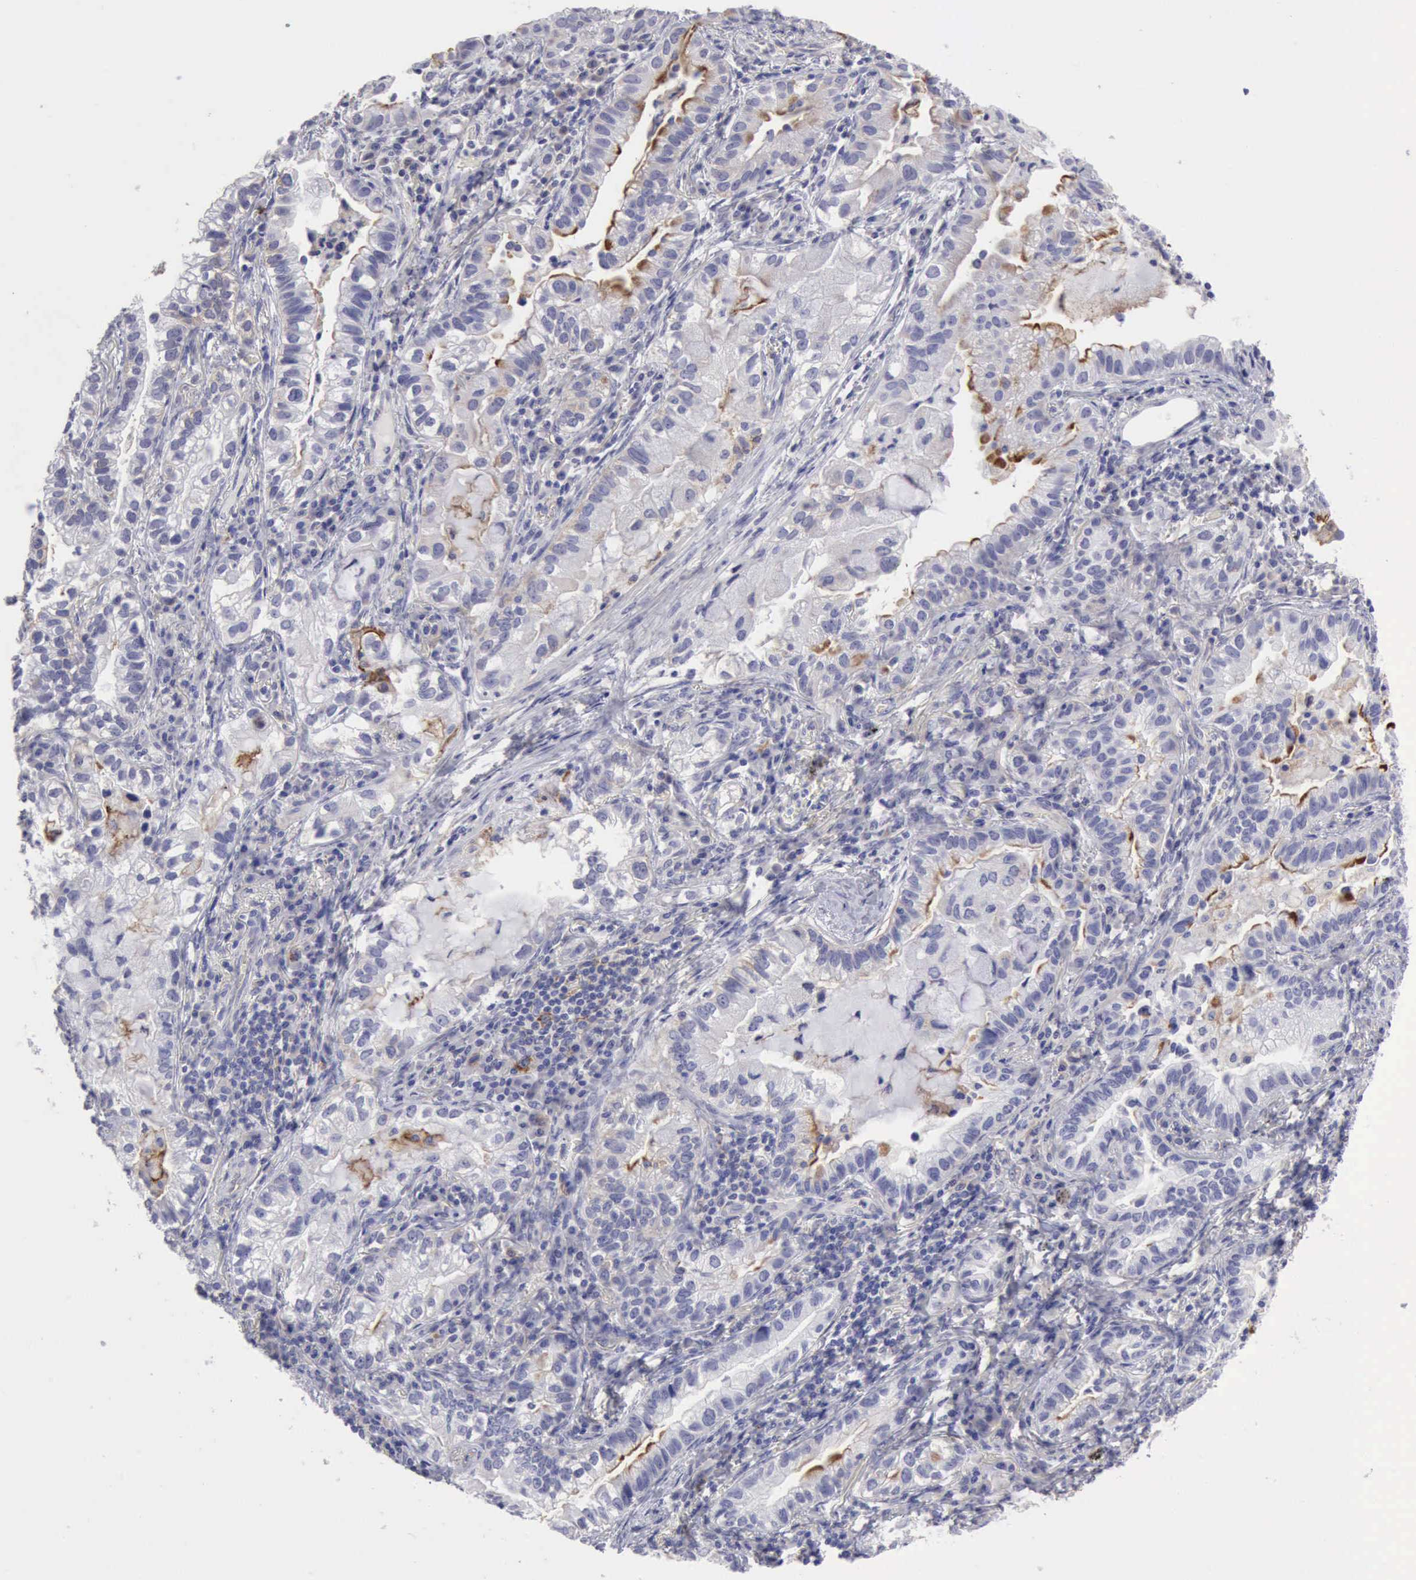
{"staining": {"intensity": "moderate", "quantity": "<25%", "location": "cytoplasmic/membranous"}, "tissue": "lung cancer", "cell_type": "Tumor cells", "image_type": "cancer", "snomed": [{"axis": "morphology", "description": "Adenocarcinoma, NOS"}, {"axis": "topography", "description": "Lung"}], "caption": "IHC staining of lung adenocarcinoma, which shows low levels of moderate cytoplasmic/membranous positivity in approximately <25% of tumor cells indicating moderate cytoplasmic/membranous protein expression. The staining was performed using DAB (brown) for protein detection and nuclei were counterstained in hematoxylin (blue).", "gene": "TFRC", "patient": {"sex": "female", "age": 50}}